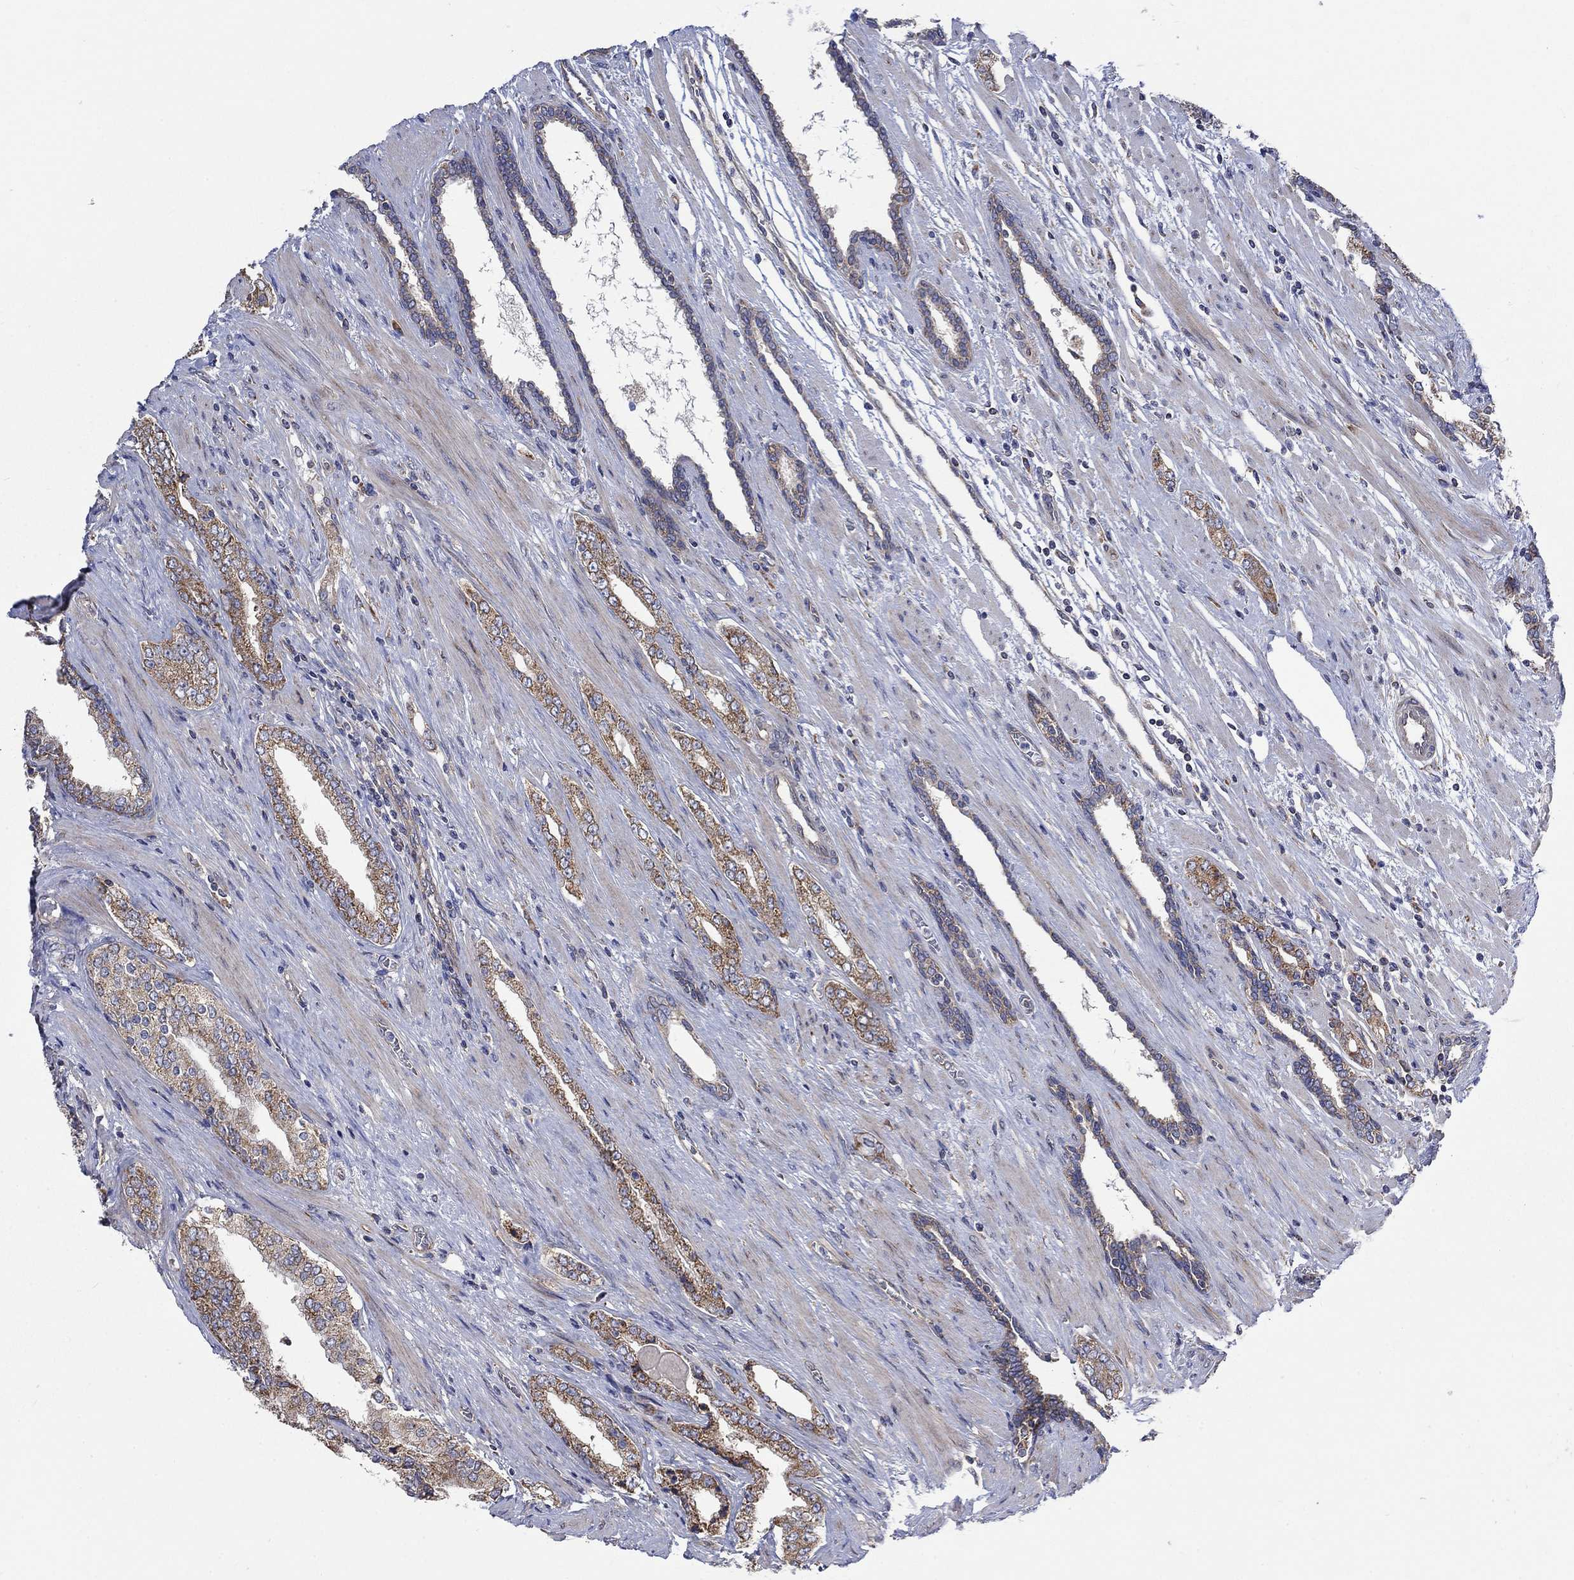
{"staining": {"intensity": "moderate", "quantity": "25%-75%", "location": "cytoplasmic/membranous"}, "tissue": "prostate cancer", "cell_type": "Tumor cells", "image_type": "cancer", "snomed": [{"axis": "morphology", "description": "Adenocarcinoma, Low grade"}, {"axis": "topography", "description": "Prostate and seminal vesicle, NOS"}], "caption": "A brown stain shows moderate cytoplasmic/membranous positivity of a protein in human prostate low-grade adenocarcinoma tumor cells. The protein of interest is stained brown, and the nuclei are stained in blue (DAB (3,3'-diaminobenzidine) IHC with brightfield microscopy, high magnification).", "gene": "RPLP0", "patient": {"sex": "male", "age": 61}}